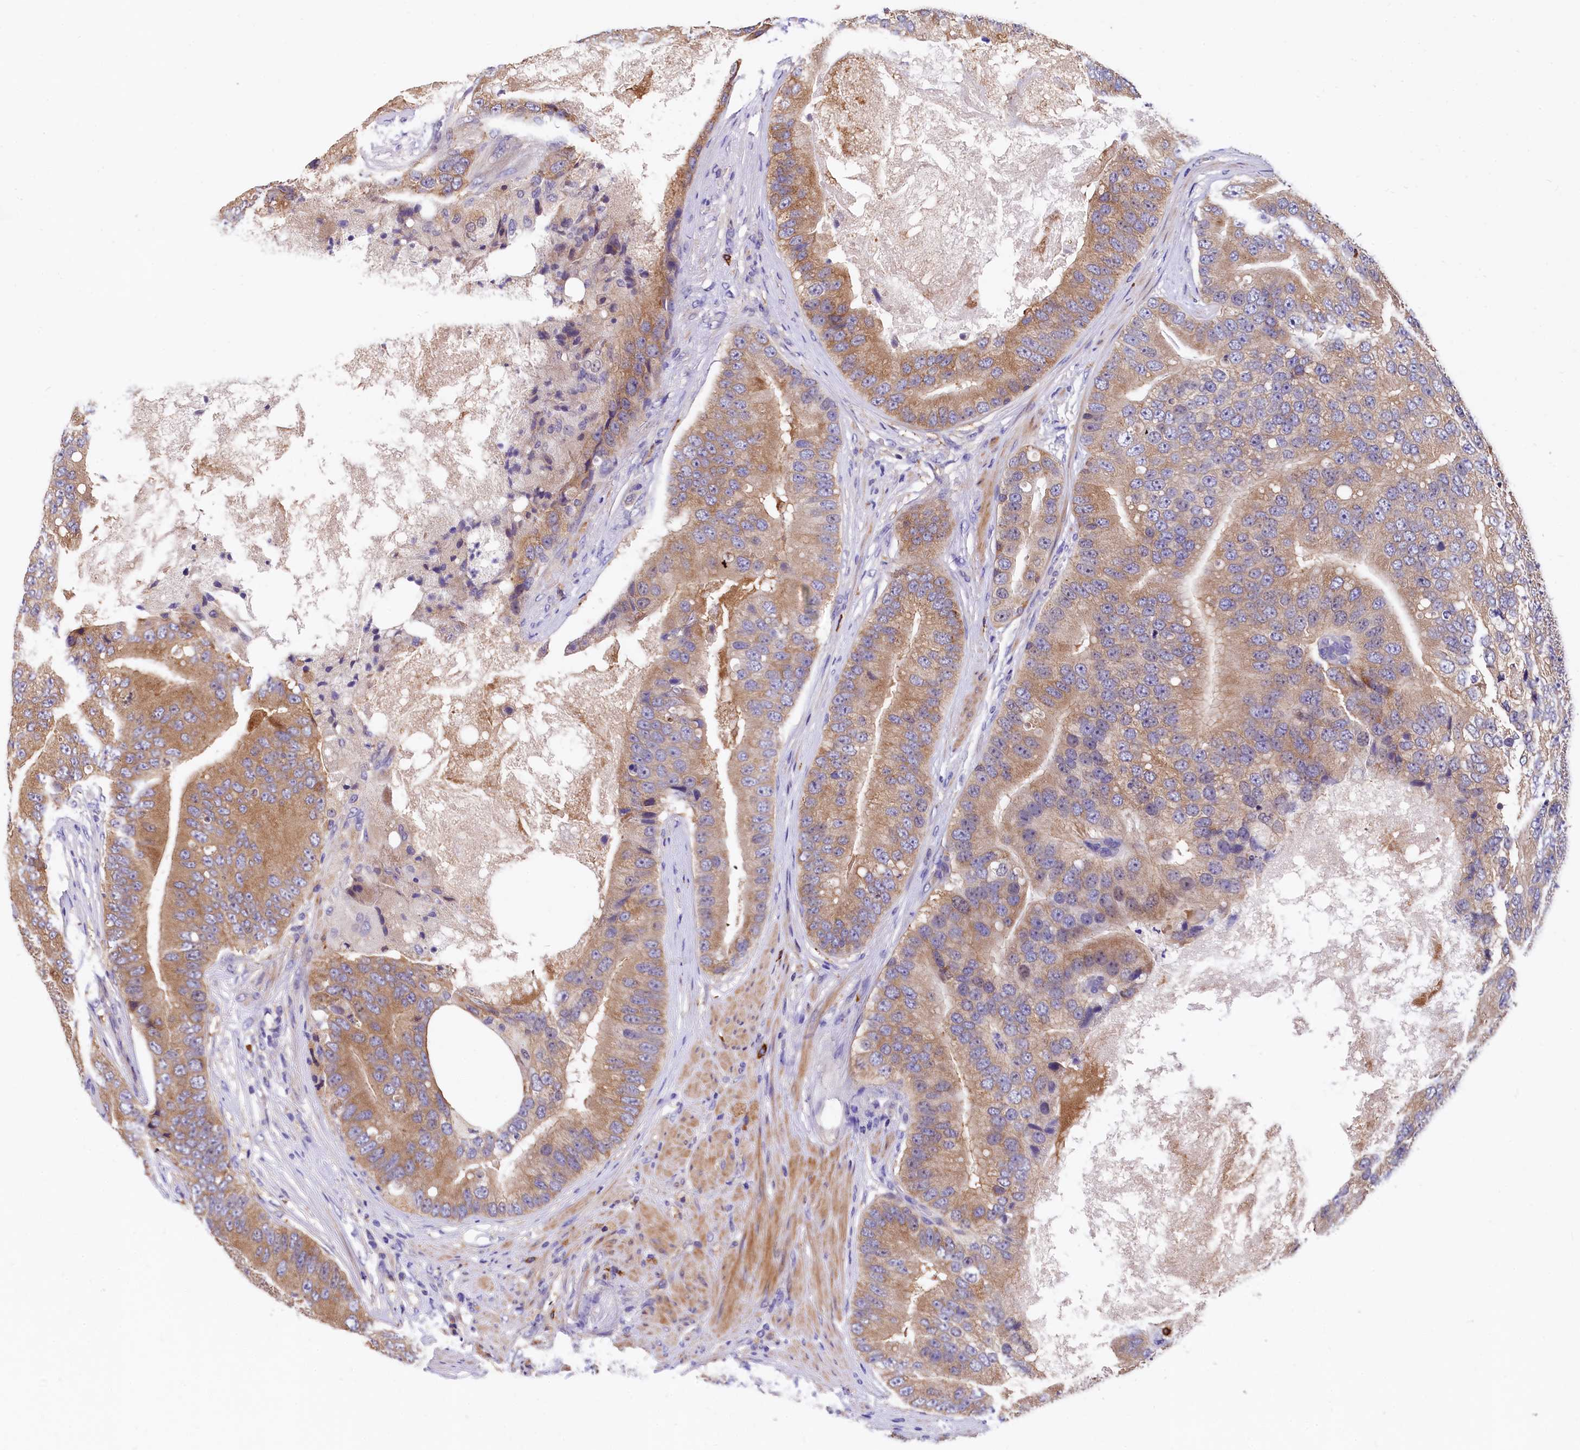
{"staining": {"intensity": "moderate", "quantity": ">75%", "location": "cytoplasmic/membranous"}, "tissue": "prostate cancer", "cell_type": "Tumor cells", "image_type": "cancer", "snomed": [{"axis": "morphology", "description": "Adenocarcinoma, High grade"}, {"axis": "topography", "description": "Prostate"}], "caption": "Human prostate cancer (adenocarcinoma (high-grade)) stained with a protein marker displays moderate staining in tumor cells.", "gene": "EPS8L2", "patient": {"sex": "male", "age": 70}}